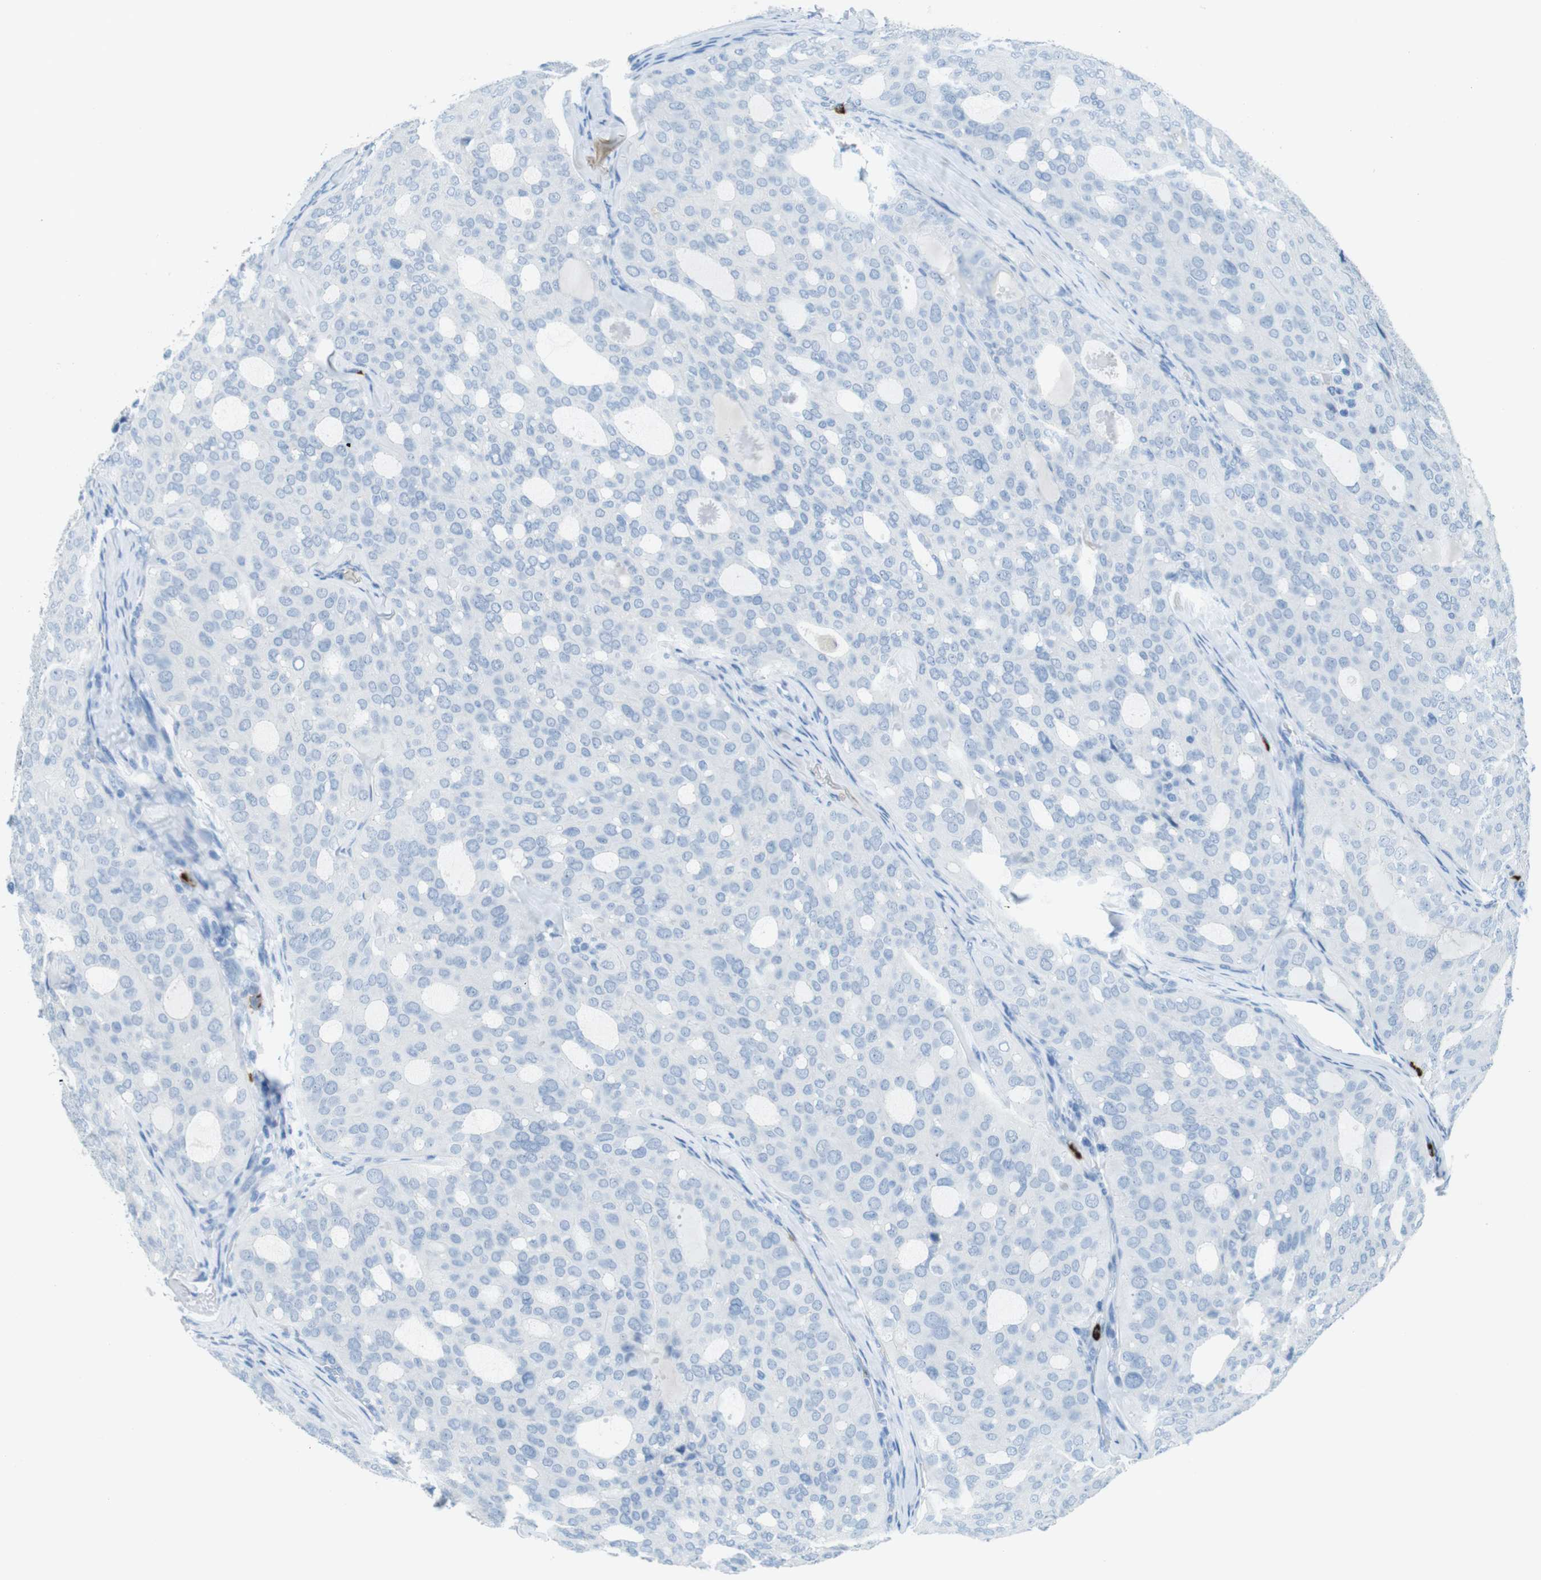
{"staining": {"intensity": "negative", "quantity": "none", "location": "none"}, "tissue": "thyroid cancer", "cell_type": "Tumor cells", "image_type": "cancer", "snomed": [{"axis": "morphology", "description": "Follicular adenoma carcinoma, NOS"}, {"axis": "topography", "description": "Thyroid gland"}], "caption": "High power microscopy image of an immunohistochemistry (IHC) image of thyroid cancer, revealing no significant staining in tumor cells.", "gene": "MCEMP1", "patient": {"sex": "male", "age": 75}}